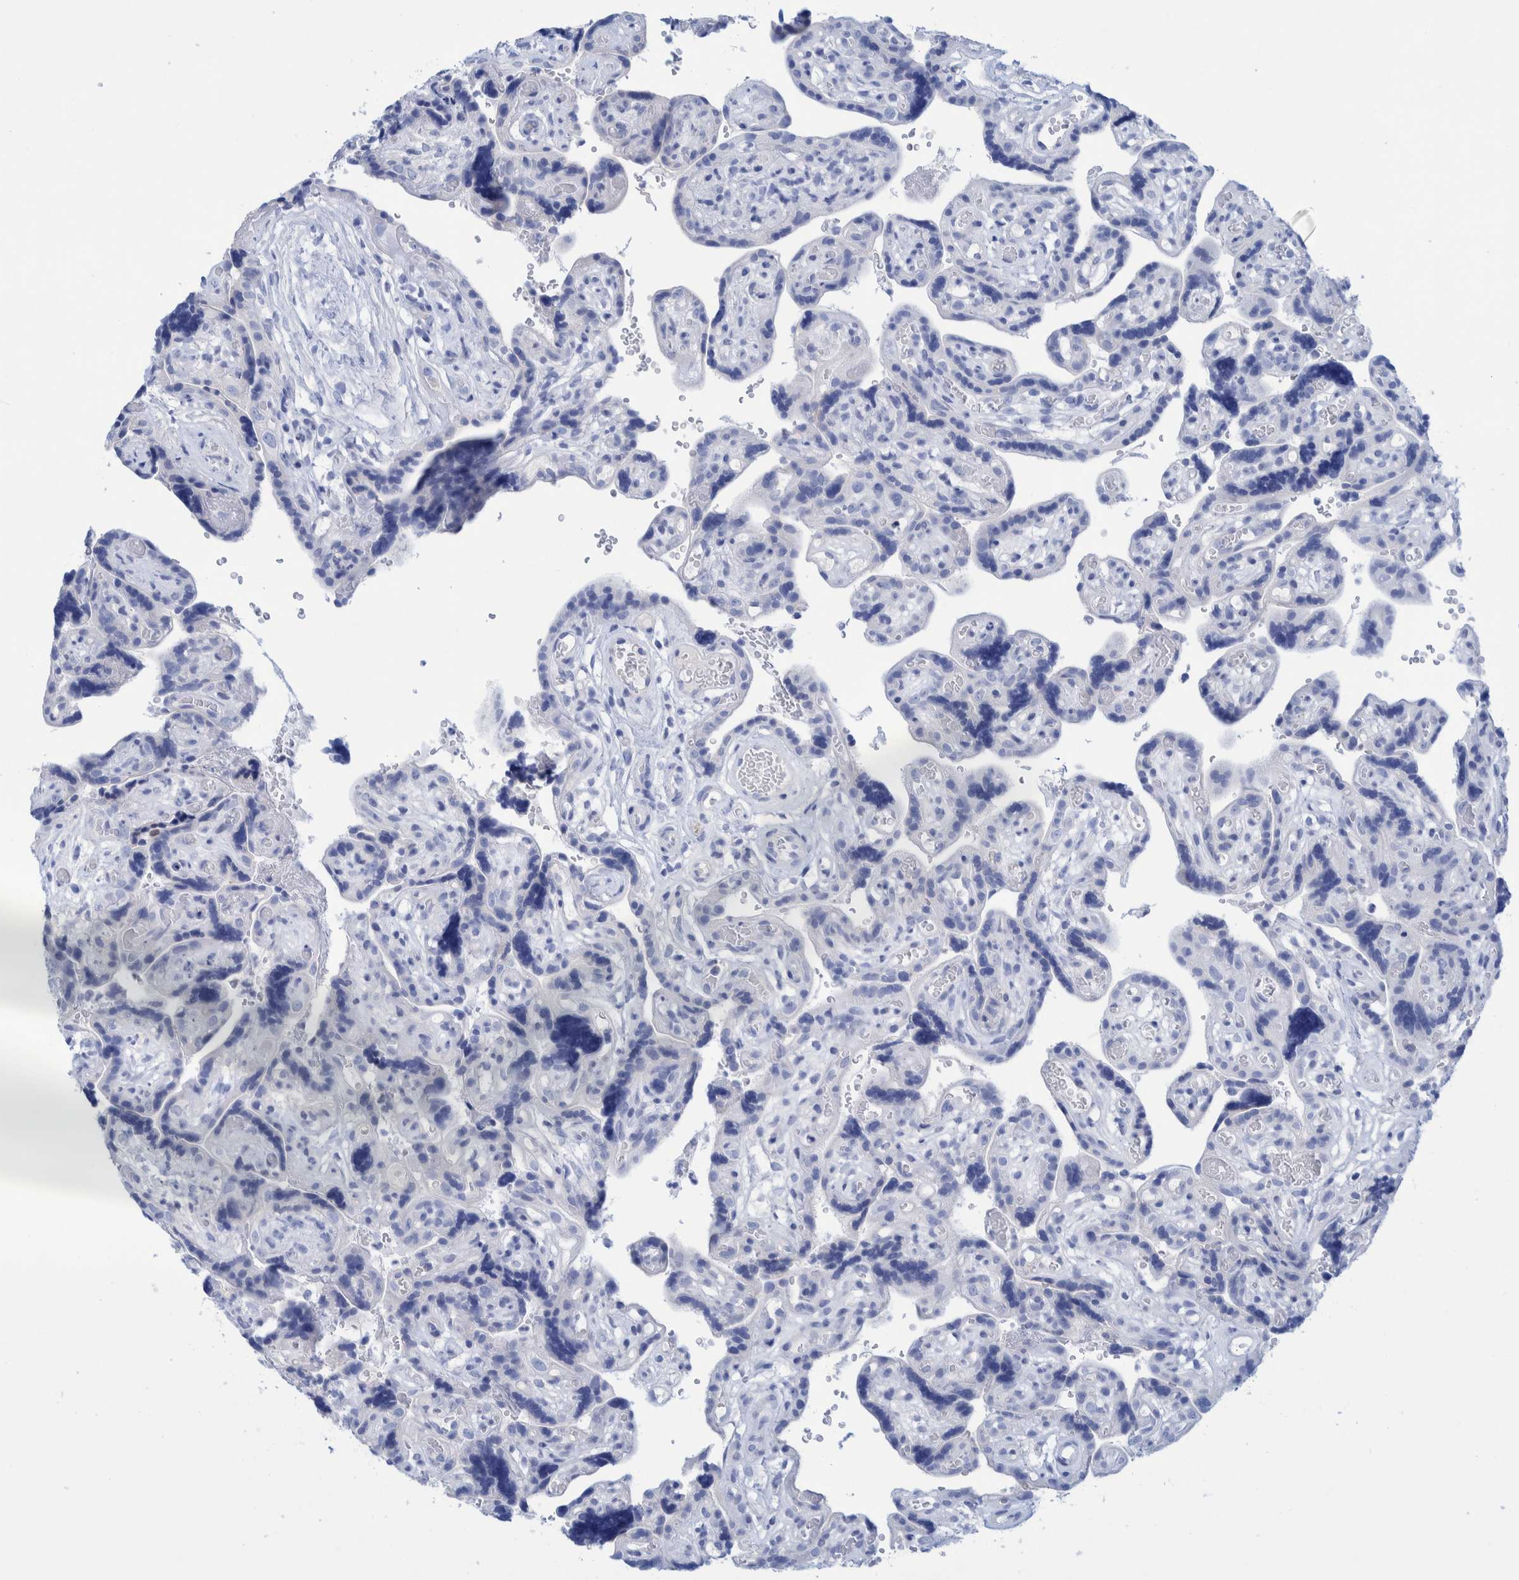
{"staining": {"intensity": "negative", "quantity": "none", "location": "none"}, "tissue": "placenta", "cell_type": "Decidual cells", "image_type": "normal", "snomed": [{"axis": "morphology", "description": "Normal tissue, NOS"}, {"axis": "topography", "description": "Placenta"}], "caption": "High magnification brightfield microscopy of unremarkable placenta stained with DAB (3,3'-diaminobenzidine) (brown) and counterstained with hematoxylin (blue): decidual cells show no significant staining. The staining was performed using DAB (3,3'-diaminobenzidine) to visualize the protein expression in brown, while the nuclei were stained in blue with hematoxylin (Magnification: 20x).", "gene": "PERP", "patient": {"sex": "female", "age": 30}}